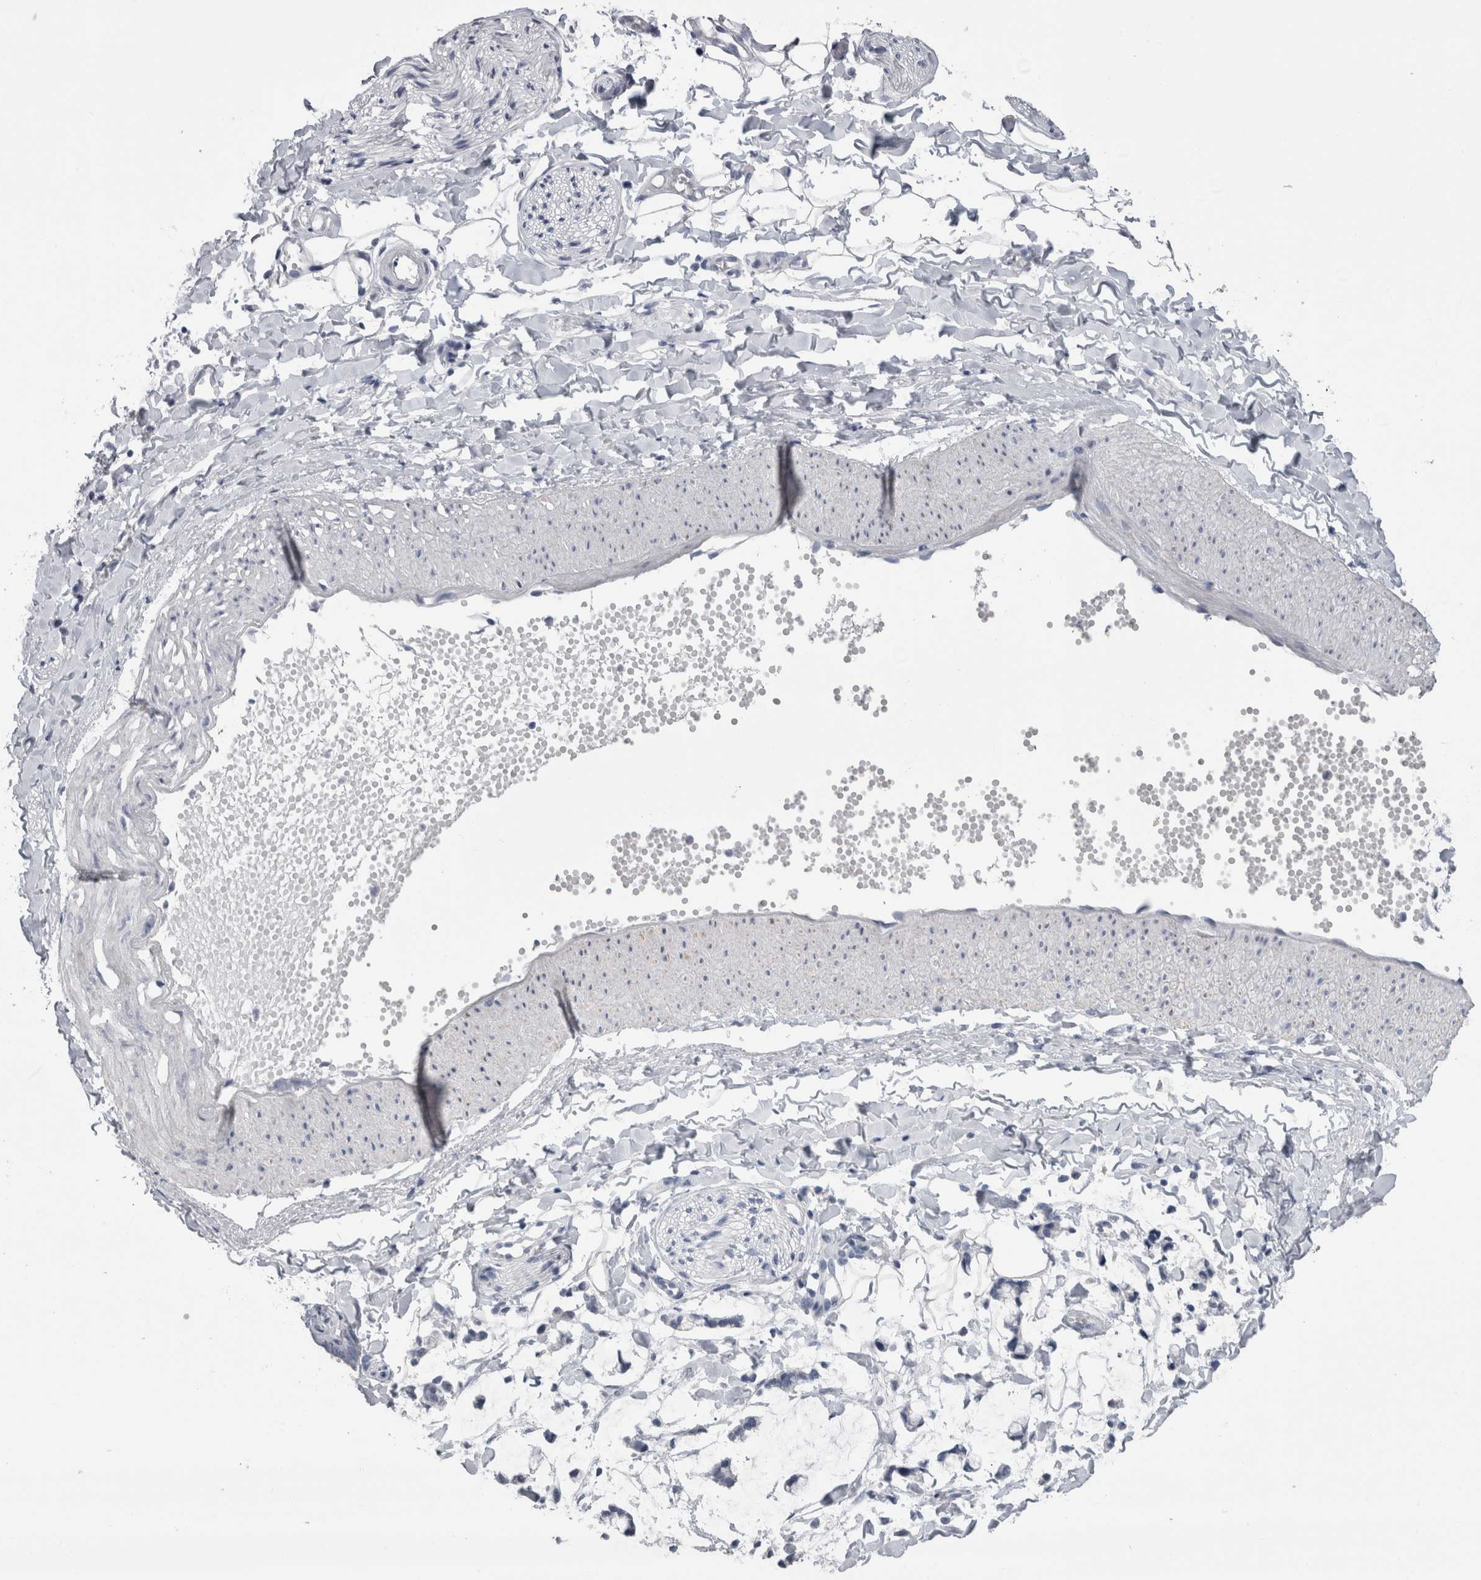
{"staining": {"intensity": "negative", "quantity": "none", "location": "none"}, "tissue": "adipose tissue", "cell_type": "Adipocytes", "image_type": "normal", "snomed": [{"axis": "morphology", "description": "Normal tissue, NOS"}, {"axis": "morphology", "description": "Adenocarcinoma, NOS"}, {"axis": "topography", "description": "Colon"}, {"axis": "topography", "description": "Peripheral nerve tissue"}], "caption": "Immunohistochemistry photomicrograph of benign human adipose tissue stained for a protein (brown), which displays no expression in adipocytes.", "gene": "MSMB", "patient": {"sex": "male", "age": 14}}